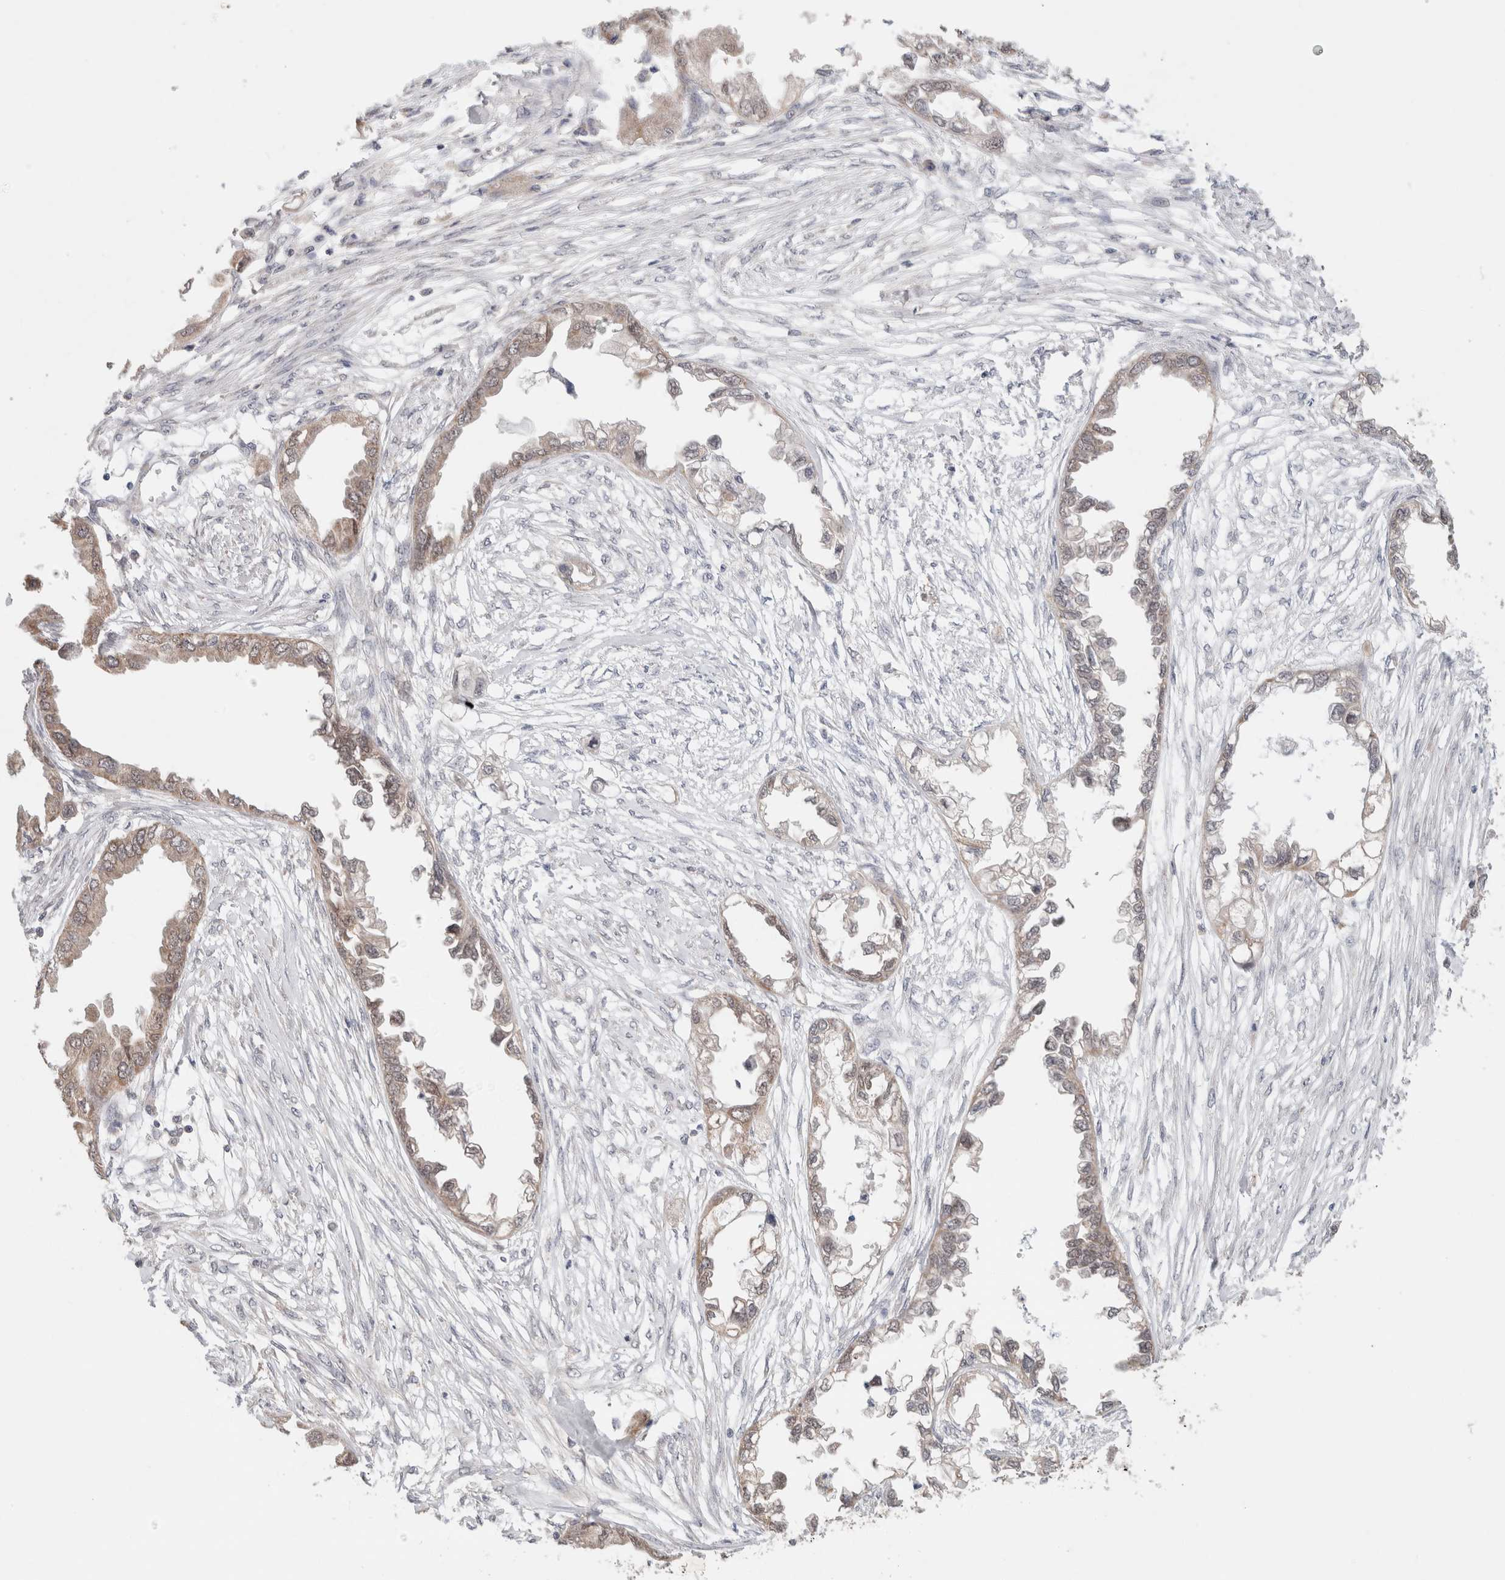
{"staining": {"intensity": "weak", "quantity": "25%-75%", "location": "cytoplasmic/membranous,nuclear"}, "tissue": "endometrial cancer", "cell_type": "Tumor cells", "image_type": "cancer", "snomed": [{"axis": "morphology", "description": "Adenocarcinoma, NOS"}, {"axis": "morphology", "description": "Adenocarcinoma, metastatic, NOS"}, {"axis": "topography", "description": "Adipose tissue"}, {"axis": "topography", "description": "Endometrium"}], "caption": "High-power microscopy captured an IHC histopathology image of endometrial cancer, revealing weak cytoplasmic/membranous and nuclear staining in about 25%-75% of tumor cells.", "gene": "ERI3", "patient": {"sex": "female", "age": 67}}